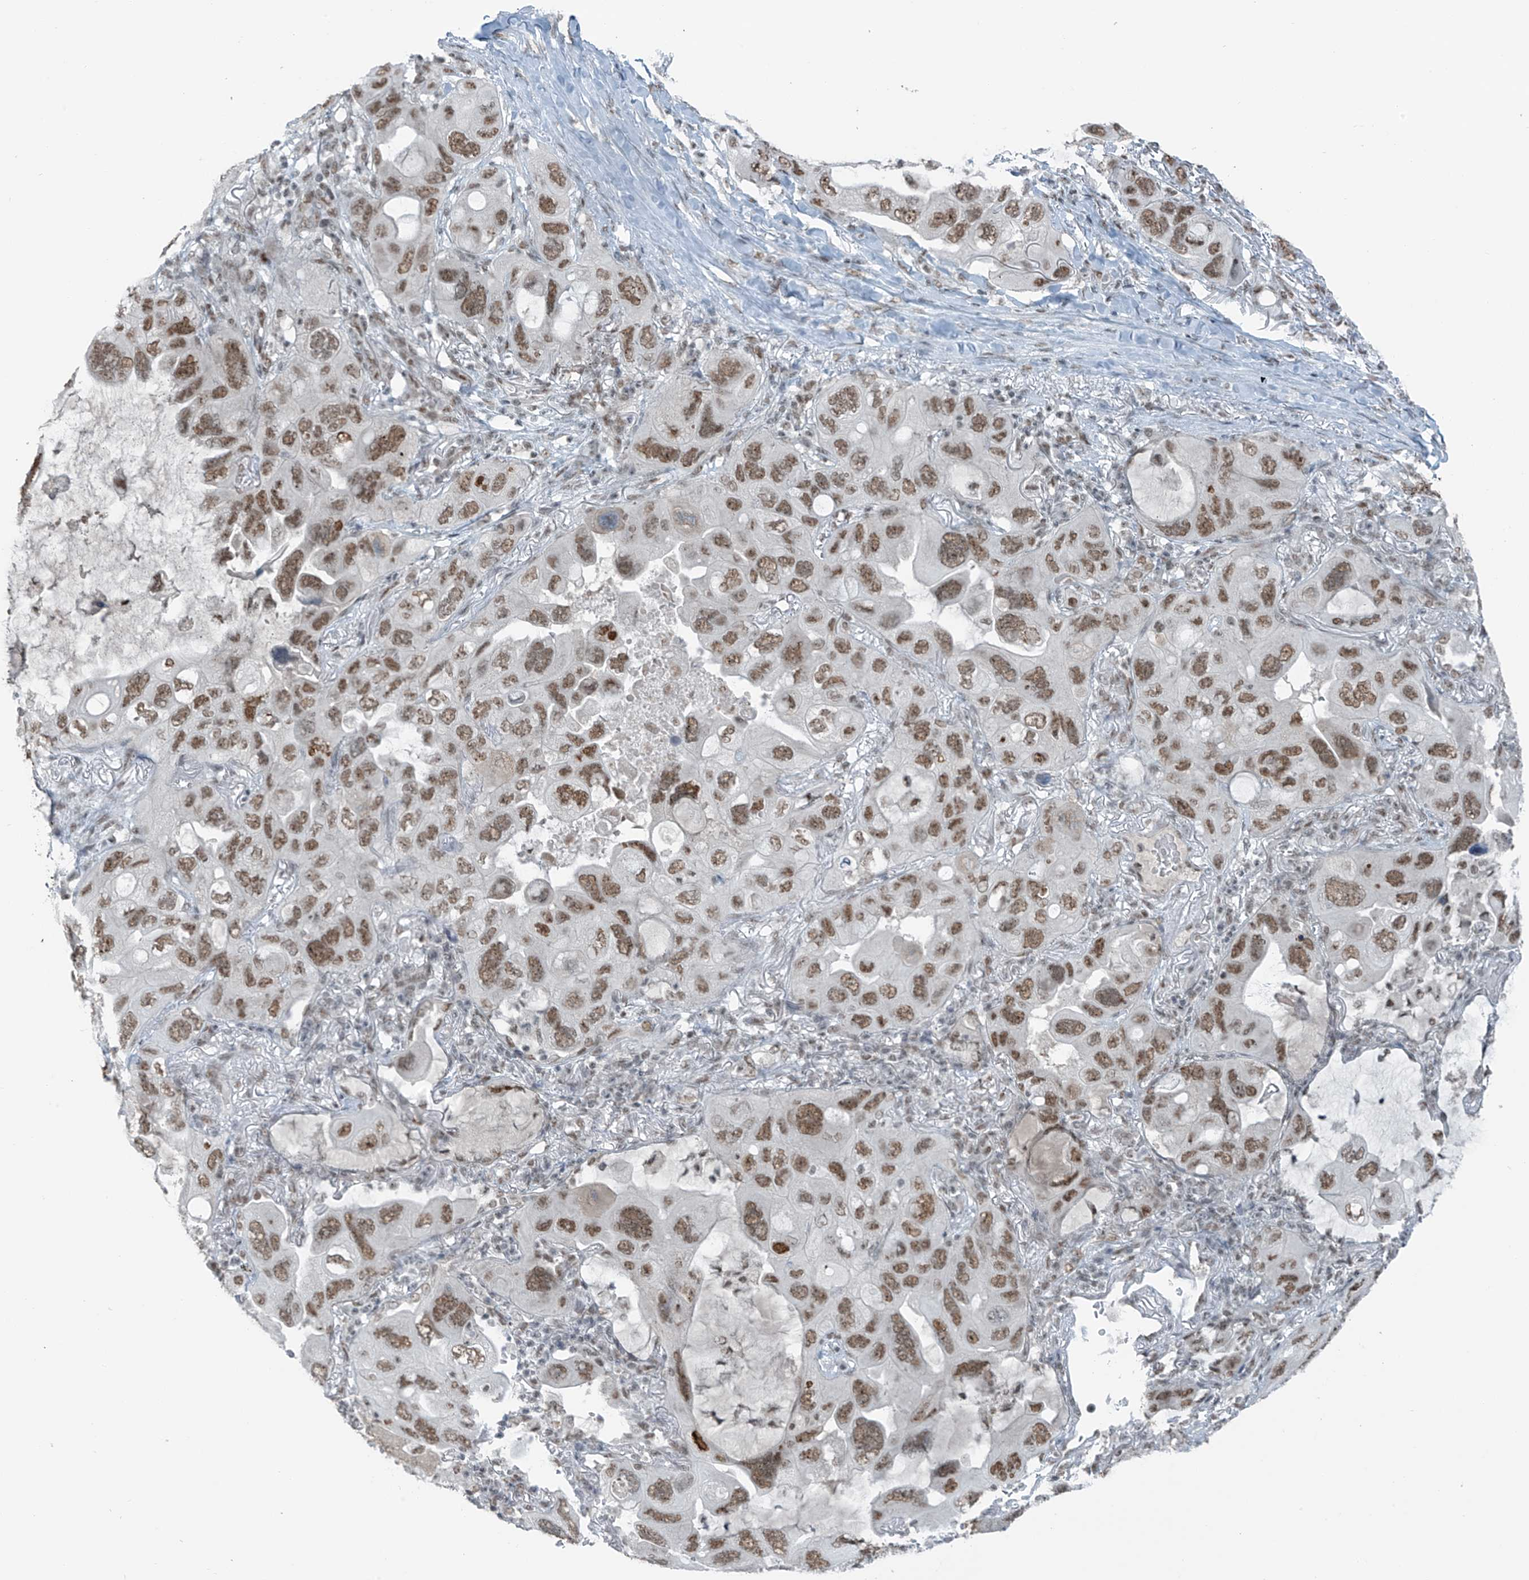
{"staining": {"intensity": "moderate", "quantity": ">75%", "location": "nuclear"}, "tissue": "lung cancer", "cell_type": "Tumor cells", "image_type": "cancer", "snomed": [{"axis": "morphology", "description": "Squamous cell carcinoma, NOS"}, {"axis": "topography", "description": "Lung"}], "caption": "Squamous cell carcinoma (lung) was stained to show a protein in brown. There is medium levels of moderate nuclear expression in about >75% of tumor cells.", "gene": "WRNIP1", "patient": {"sex": "female", "age": 73}}